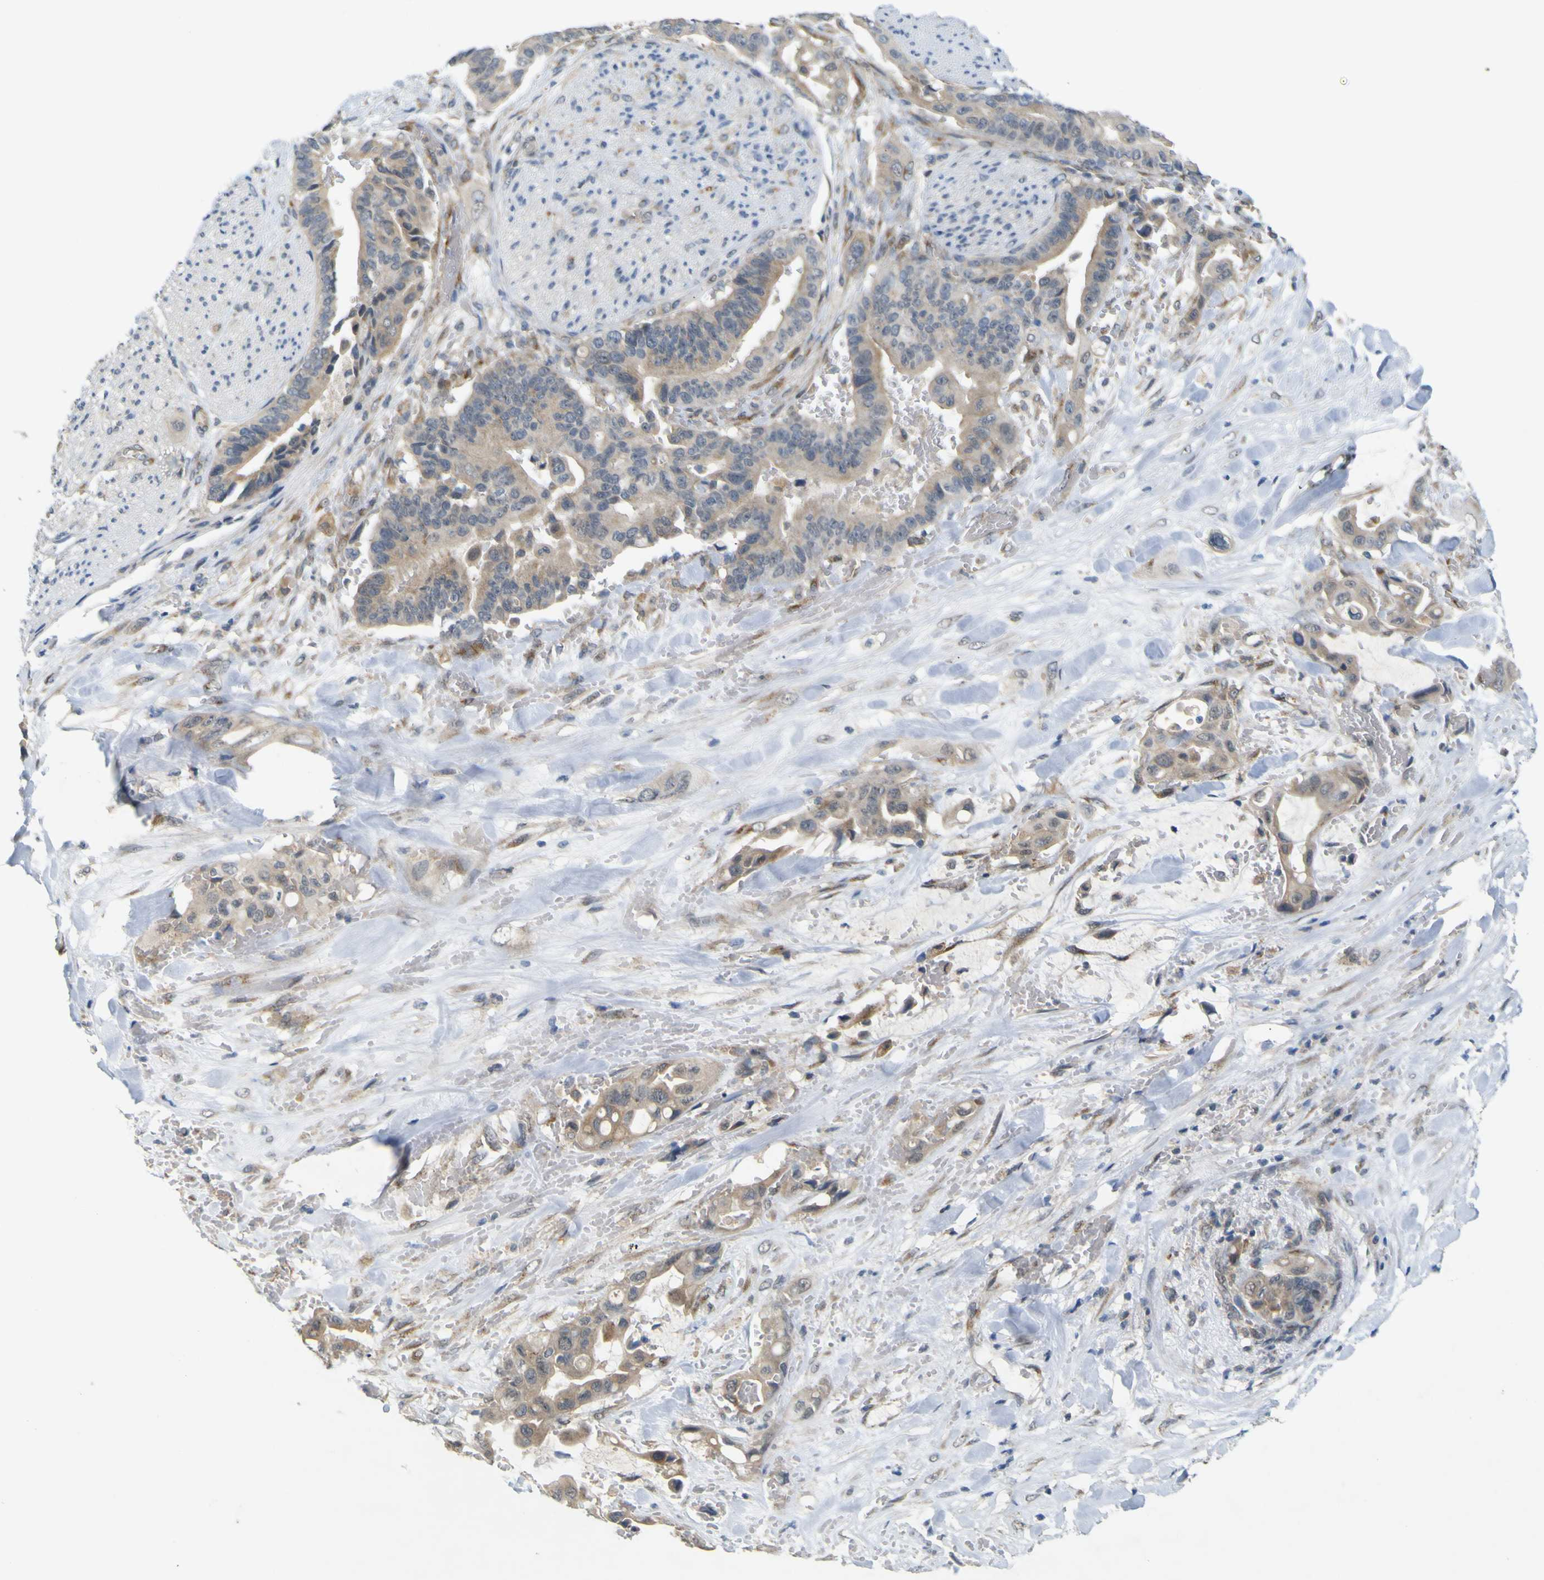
{"staining": {"intensity": "weak", "quantity": "25%-75%", "location": "cytoplasmic/membranous"}, "tissue": "liver cancer", "cell_type": "Tumor cells", "image_type": "cancer", "snomed": [{"axis": "morphology", "description": "Cholangiocarcinoma"}, {"axis": "topography", "description": "Liver"}], "caption": "Immunohistochemical staining of liver cancer reveals low levels of weak cytoplasmic/membranous protein staining in about 25%-75% of tumor cells.", "gene": "IGF2R", "patient": {"sex": "female", "age": 61}}